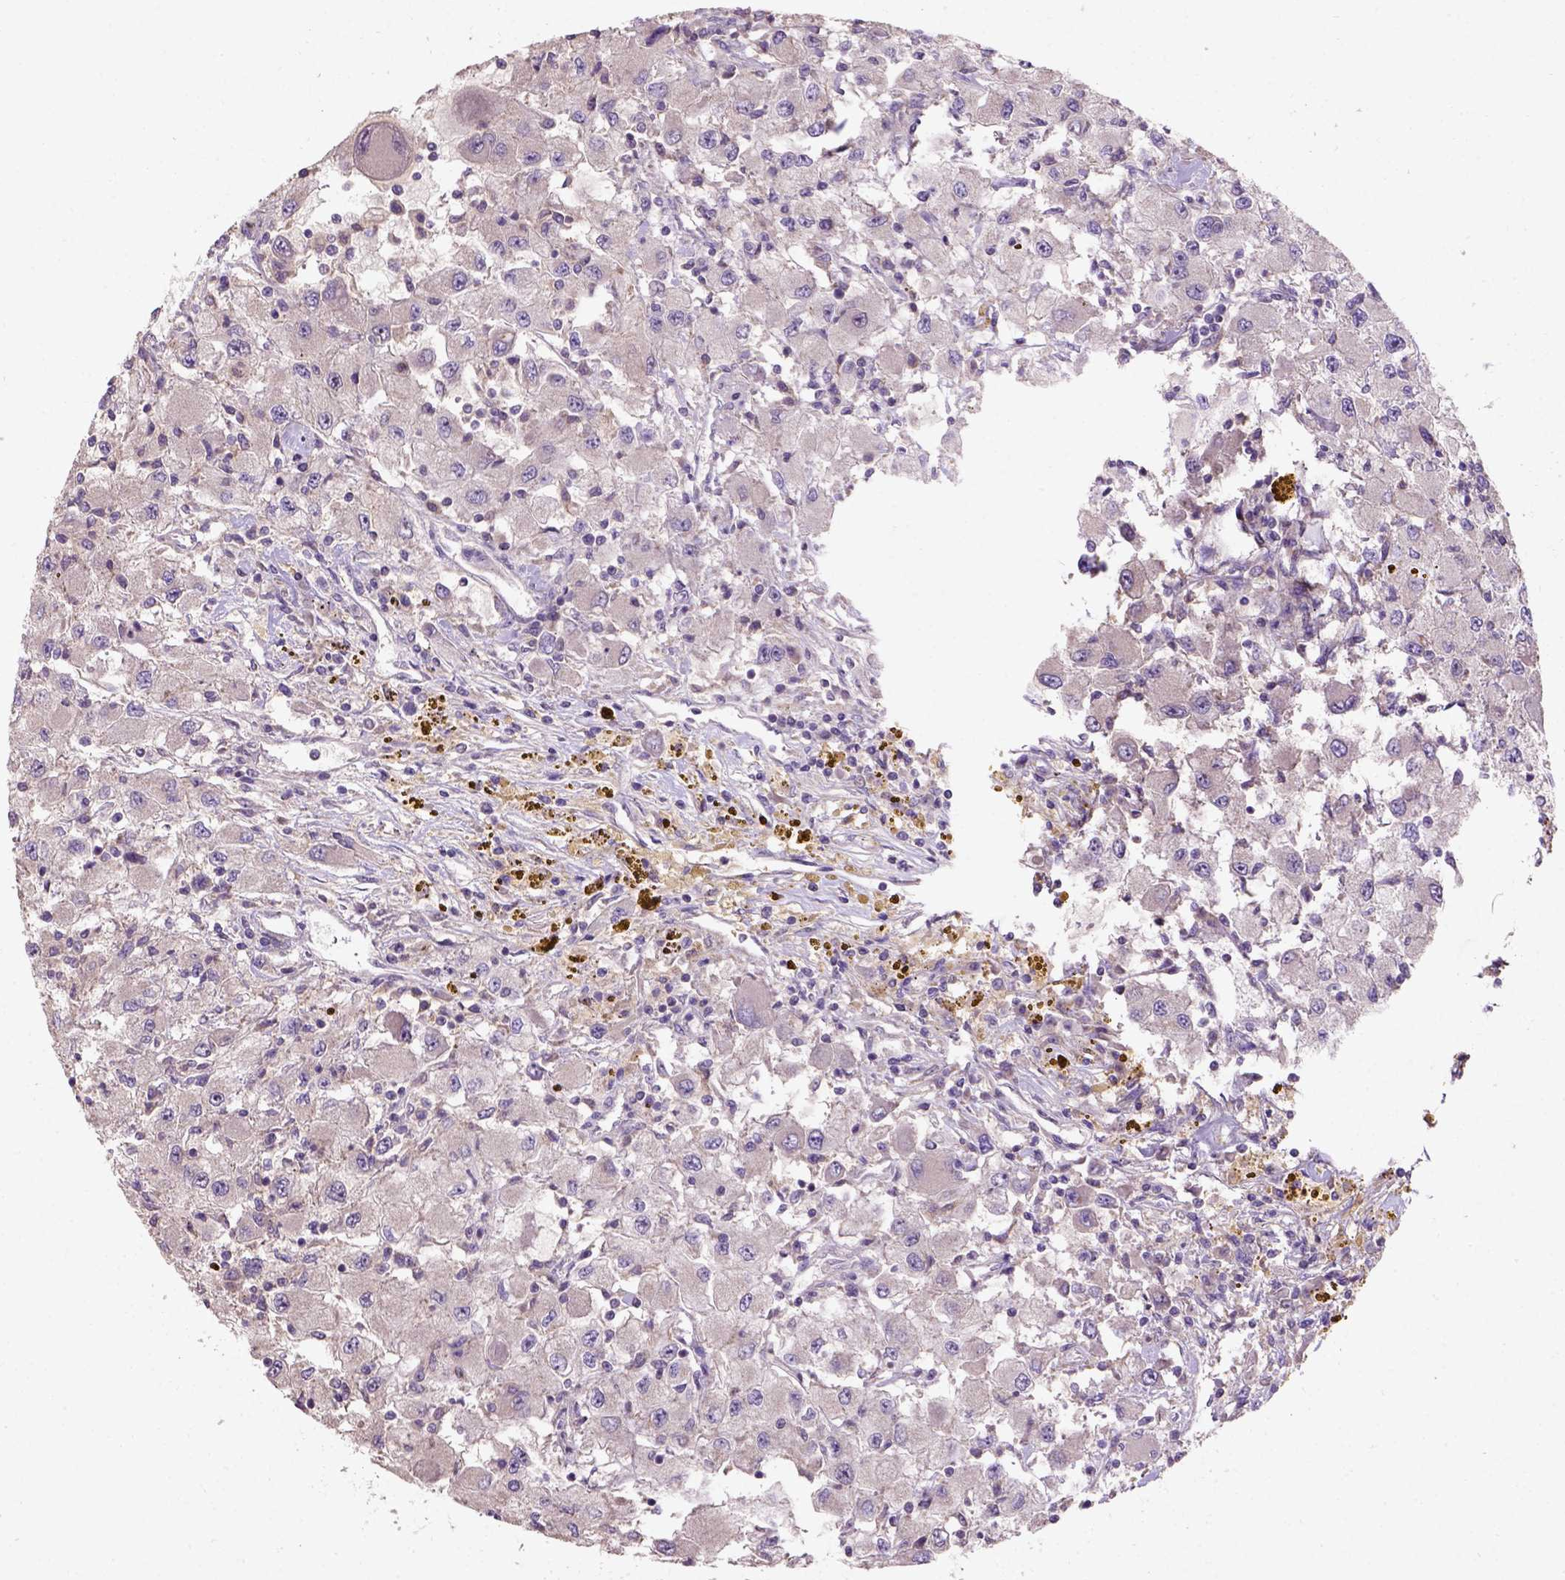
{"staining": {"intensity": "negative", "quantity": "none", "location": "none"}, "tissue": "renal cancer", "cell_type": "Tumor cells", "image_type": "cancer", "snomed": [{"axis": "morphology", "description": "Adenocarcinoma, NOS"}, {"axis": "topography", "description": "Kidney"}], "caption": "High magnification brightfield microscopy of renal adenocarcinoma stained with DAB (brown) and counterstained with hematoxylin (blue): tumor cells show no significant expression.", "gene": "KBTBD8", "patient": {"sex": "female", "age": 67}}